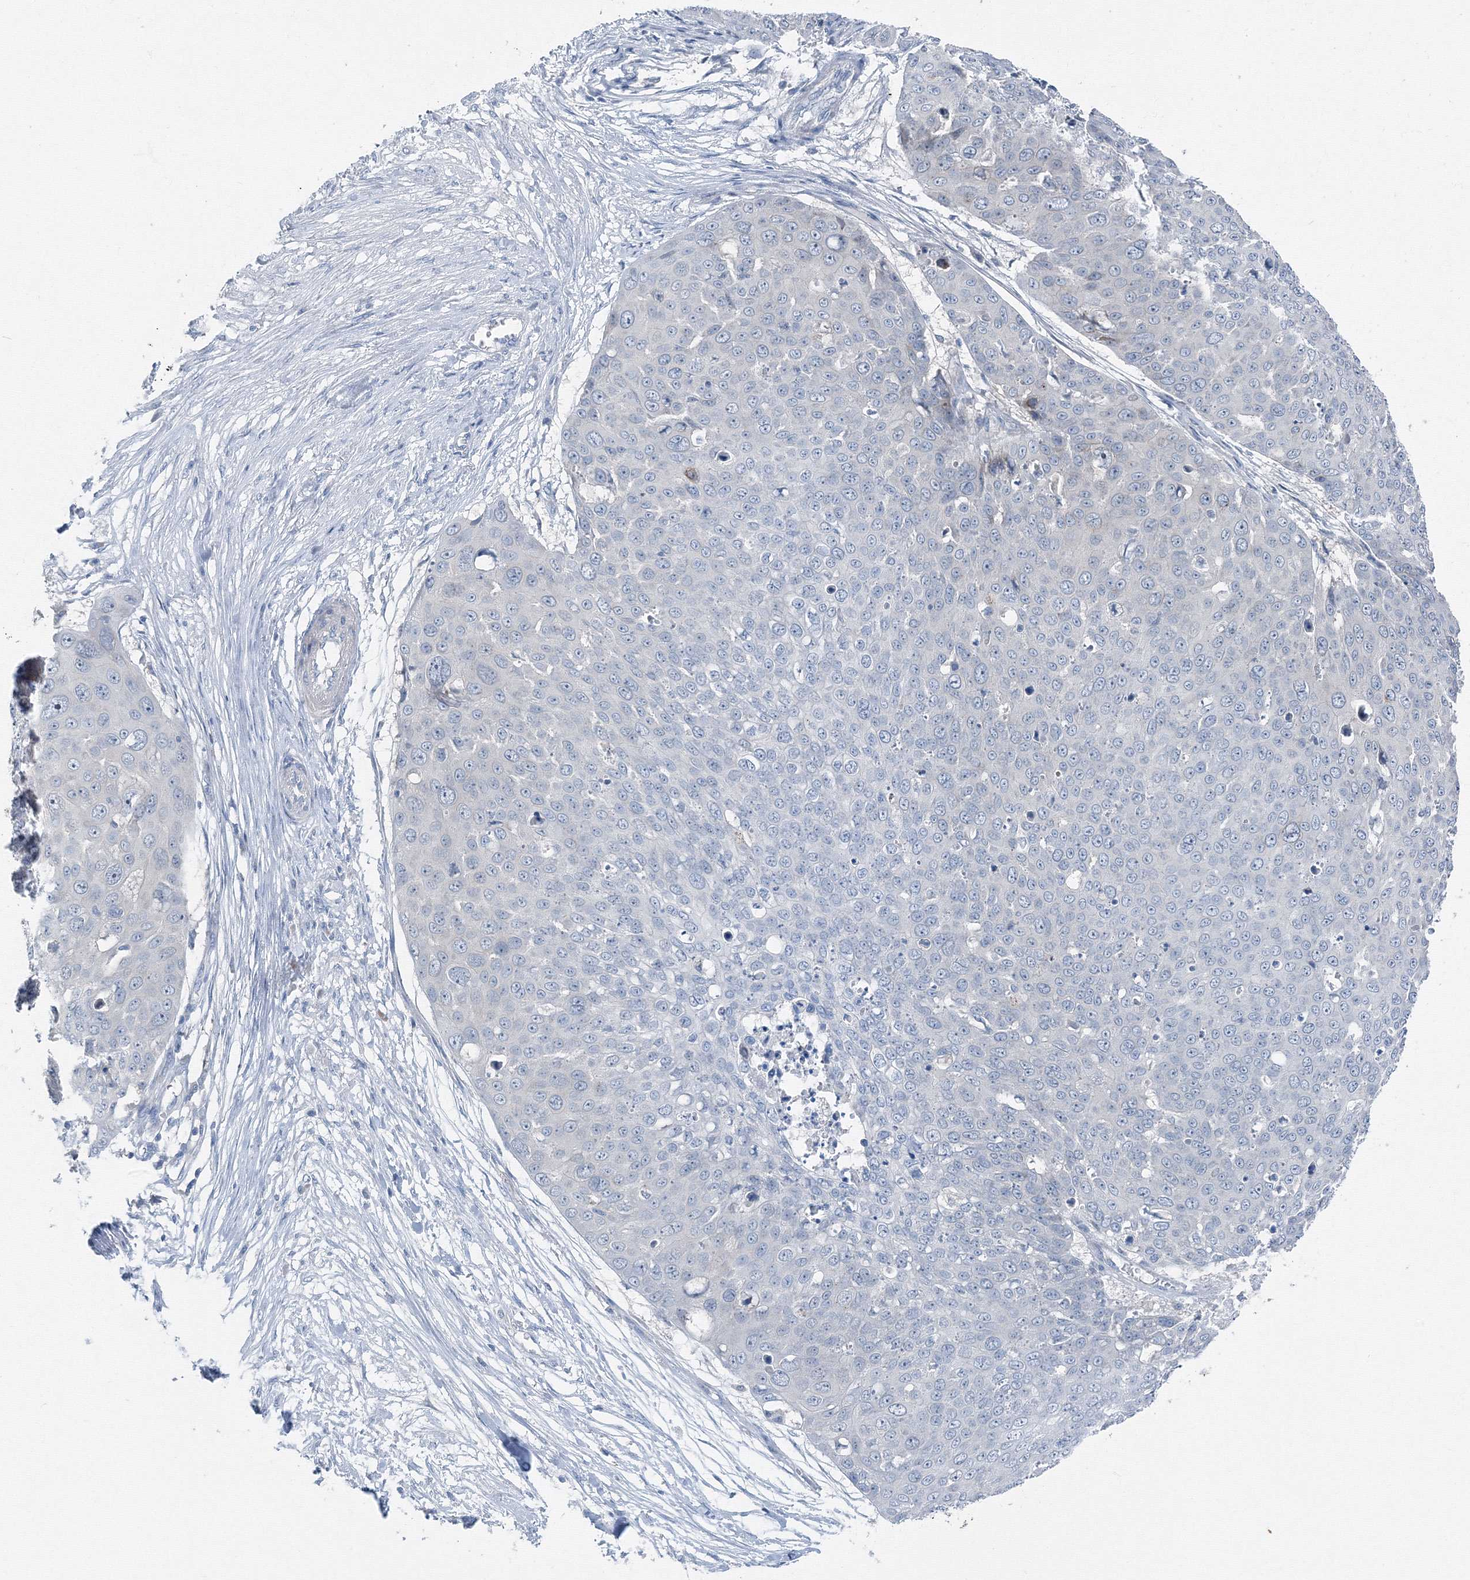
{"staining": {"intensity": "negative", "quantity": "none", "location": "none"}, "tissue": "skin cancer", "cell_type": "Tumor cells", "image_type": "cancer", "snomed": [{"axis": "morphology", "description": "Squamous cell carcinoma, NOS"}, {"axis": "topography", "description": "Skin"}], "caption": "Immunohistochemistry of squamous cell carcinoma (skin) reveals no staining in tumor cells.", "gene": "AASDH", "patient": {"sex": "male", "age": 71}}